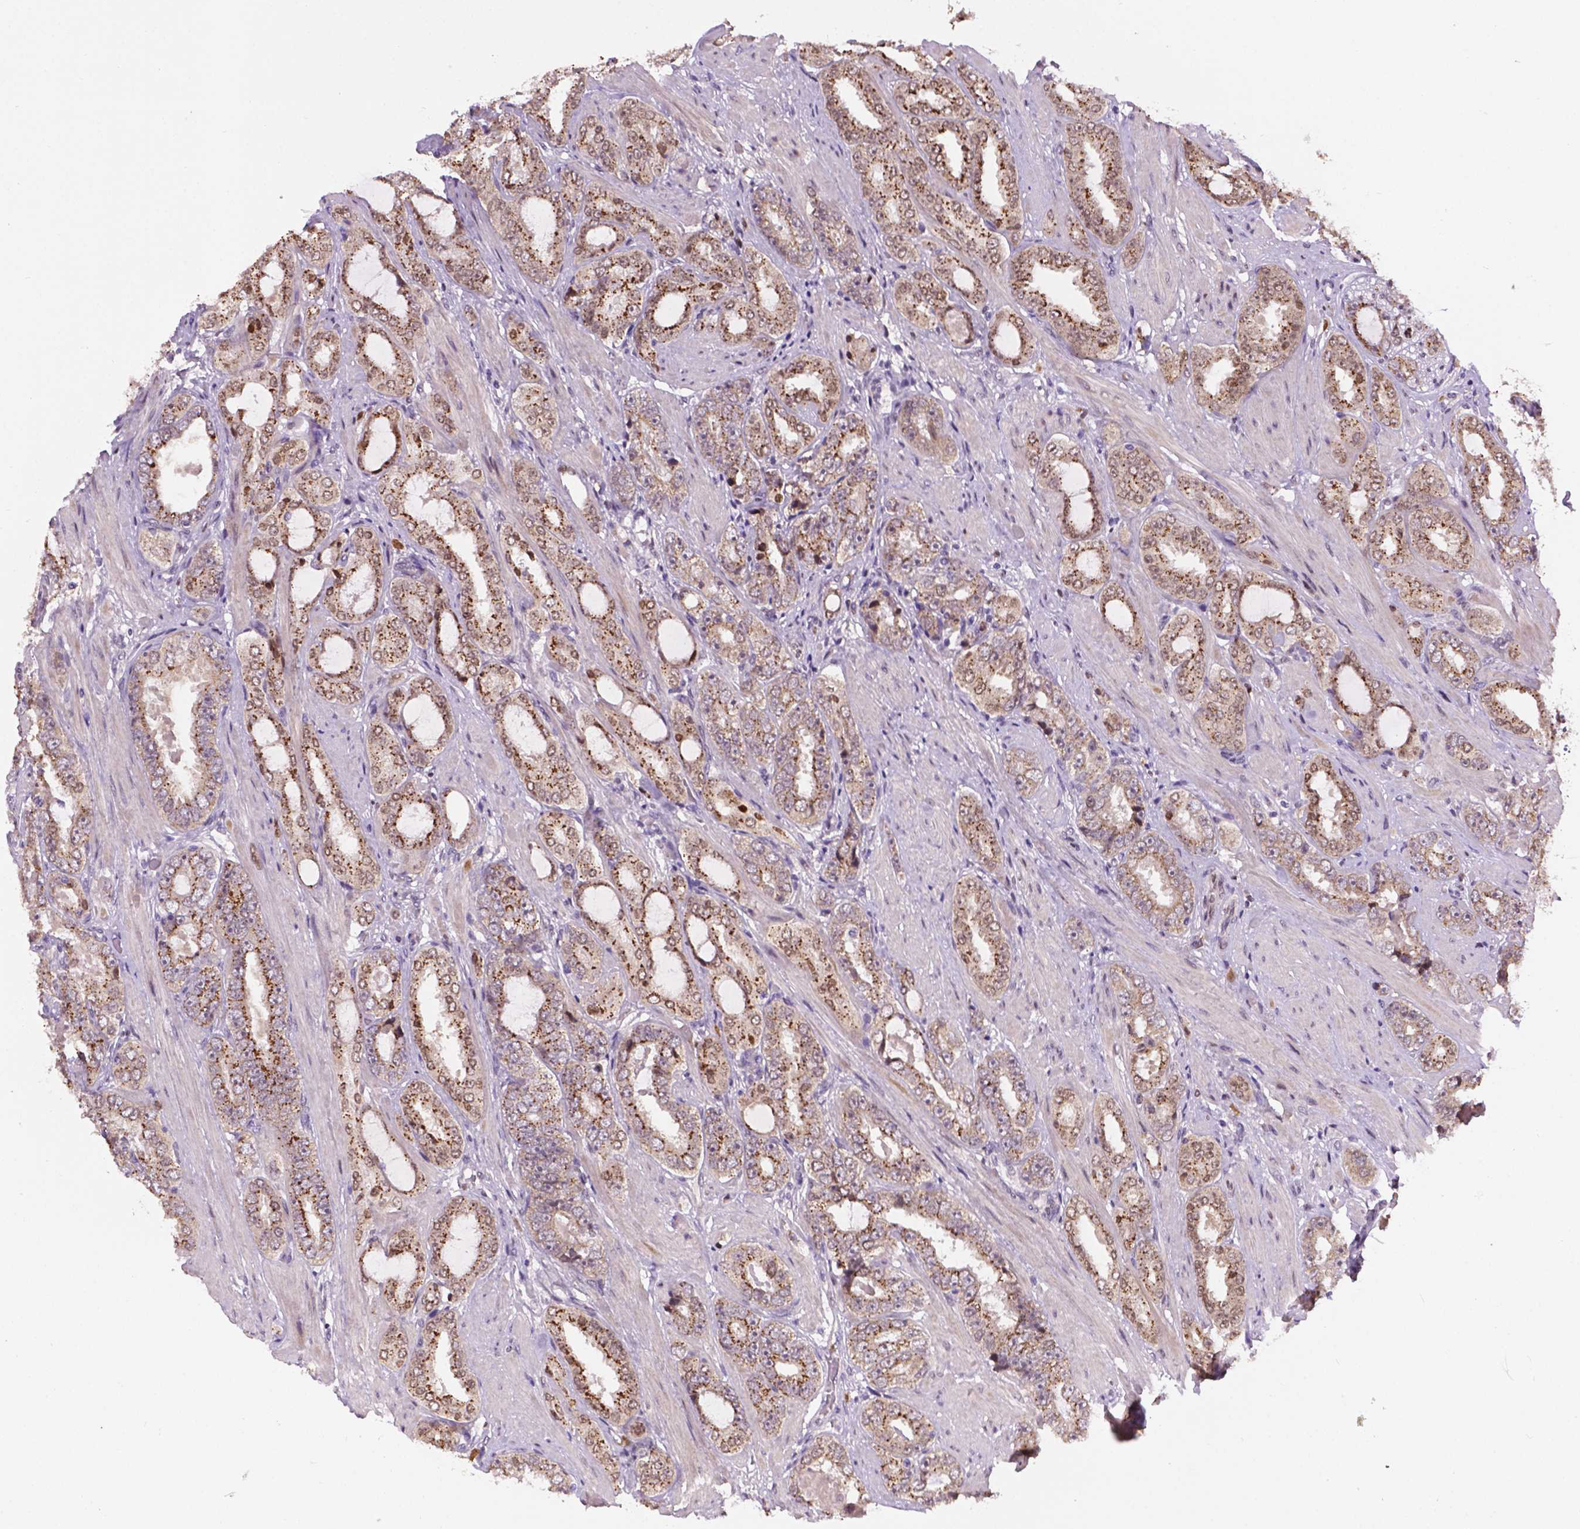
{"staining": {"intensity": "negative", "quantity": "none", "location": "none"}, "tissue": "prostate cancer", "cell_type": "Tumor cells", "image_type": "cancer", "snomed": [{"axis": "morphology", "description": "Adenocarcinoma, High grade"}, {"axis": "topography", "description": "Prostate"}], "caption": "High power microscopy histopathology image of an immunohistochemistry (IHC) photomicrograph of prostate cancer, revealing no significant expression in tumor cells.", "gene": "IRF6", "patient": {"sex": "male", "age": 63}}